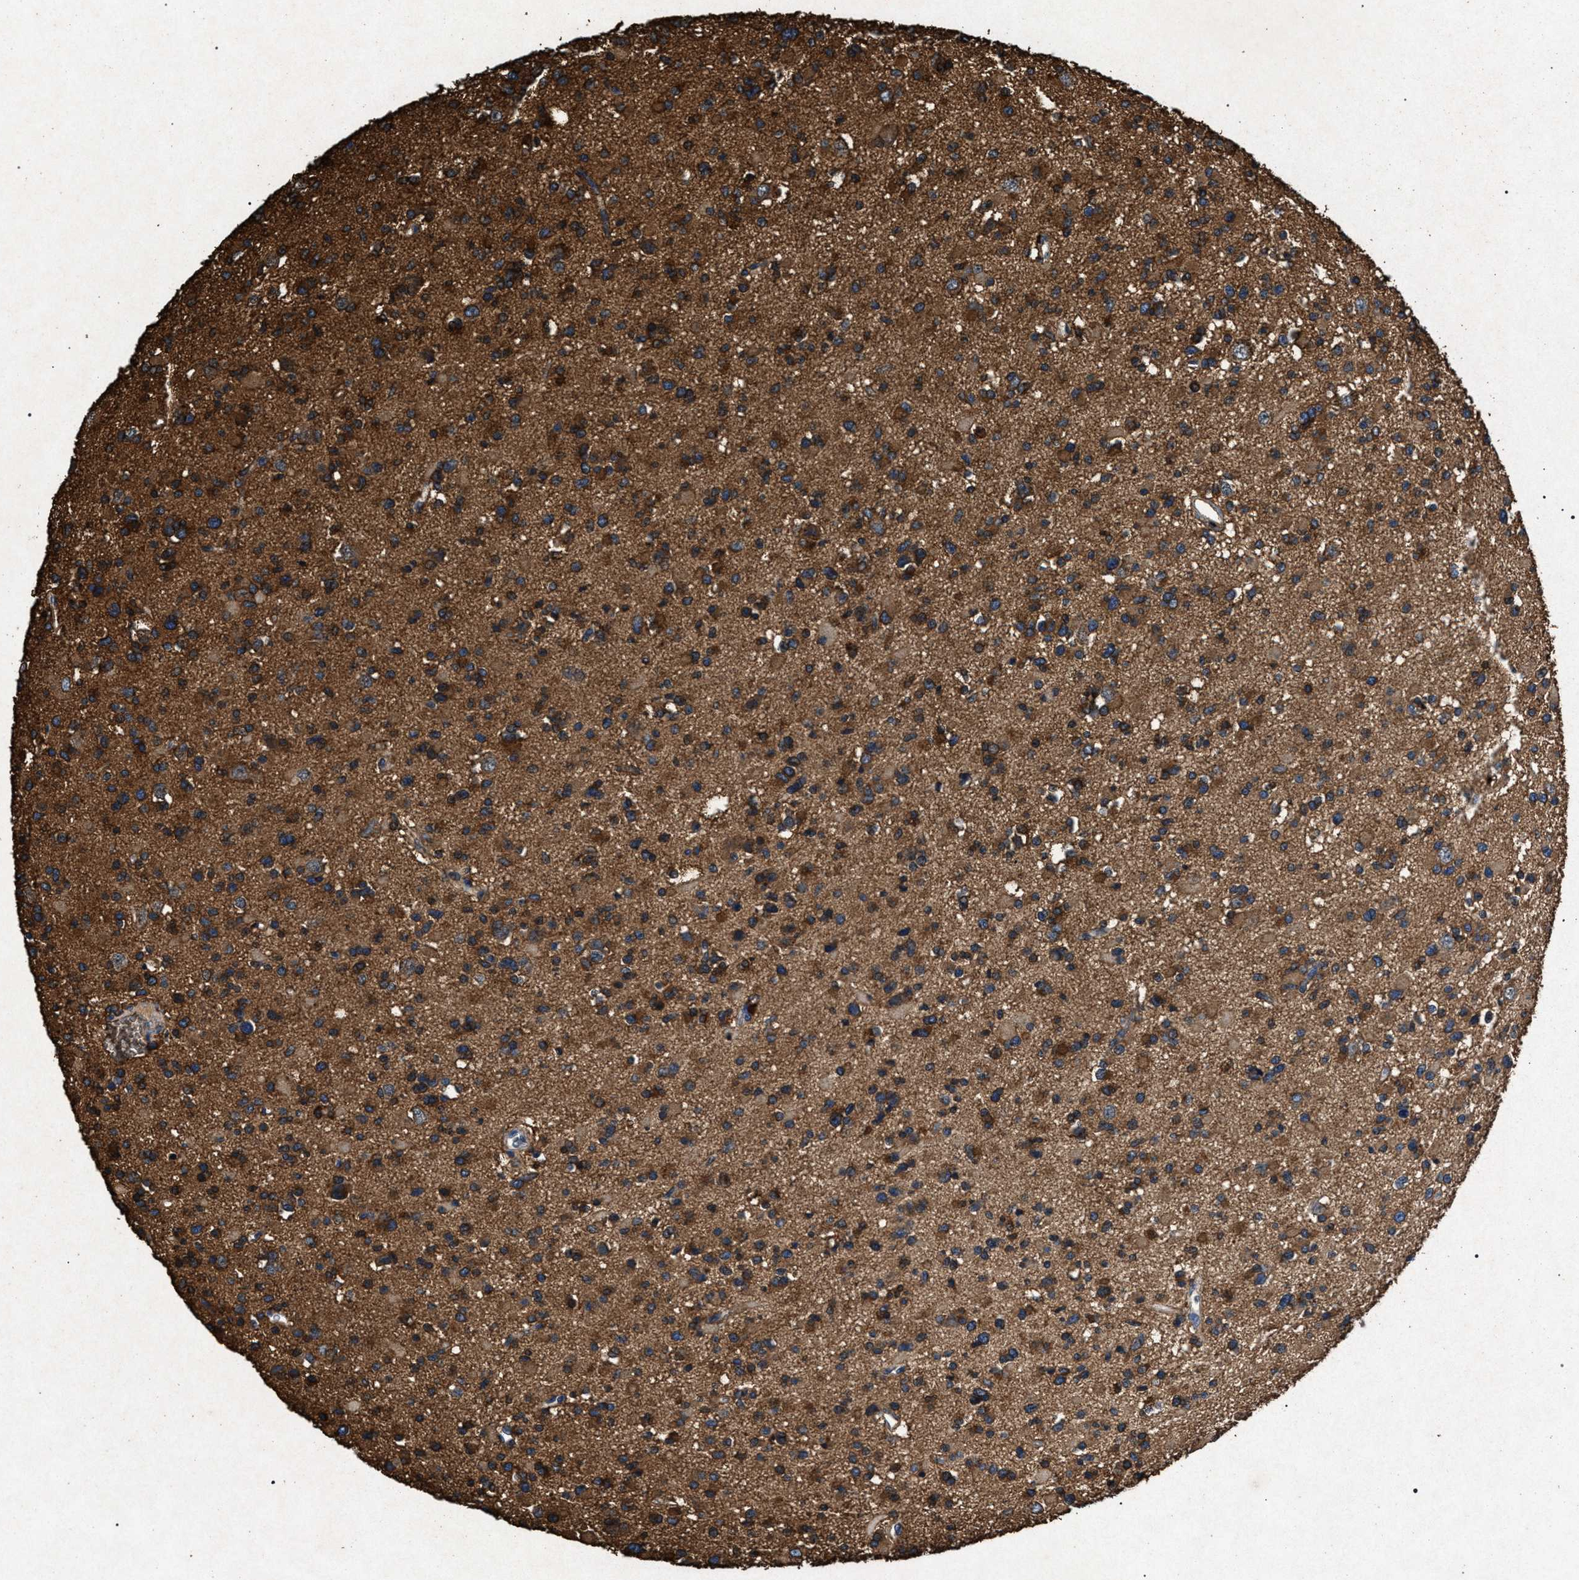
{"staining": {"intensity": "moderate", "quantity": ">75%", "location": "cytoplasmic/membranous"}, "tissue": "glioma", "cell_type": "Tumor cells", "image_type": "cancer", "snomed": [{"axis": "morphology", "description": "Glioma, malignant, Low grade"}, {"axis": "topography", "description": "Brain"}], "caption": "Immunohistochemistry of malignant low-grade glioma shows medium levels of moderate cytoplasmic/membranous positivity in approximately >75% of tumor cells.", "gene": "MARCKS", "patient": {"sex": "female", "age": 22}}